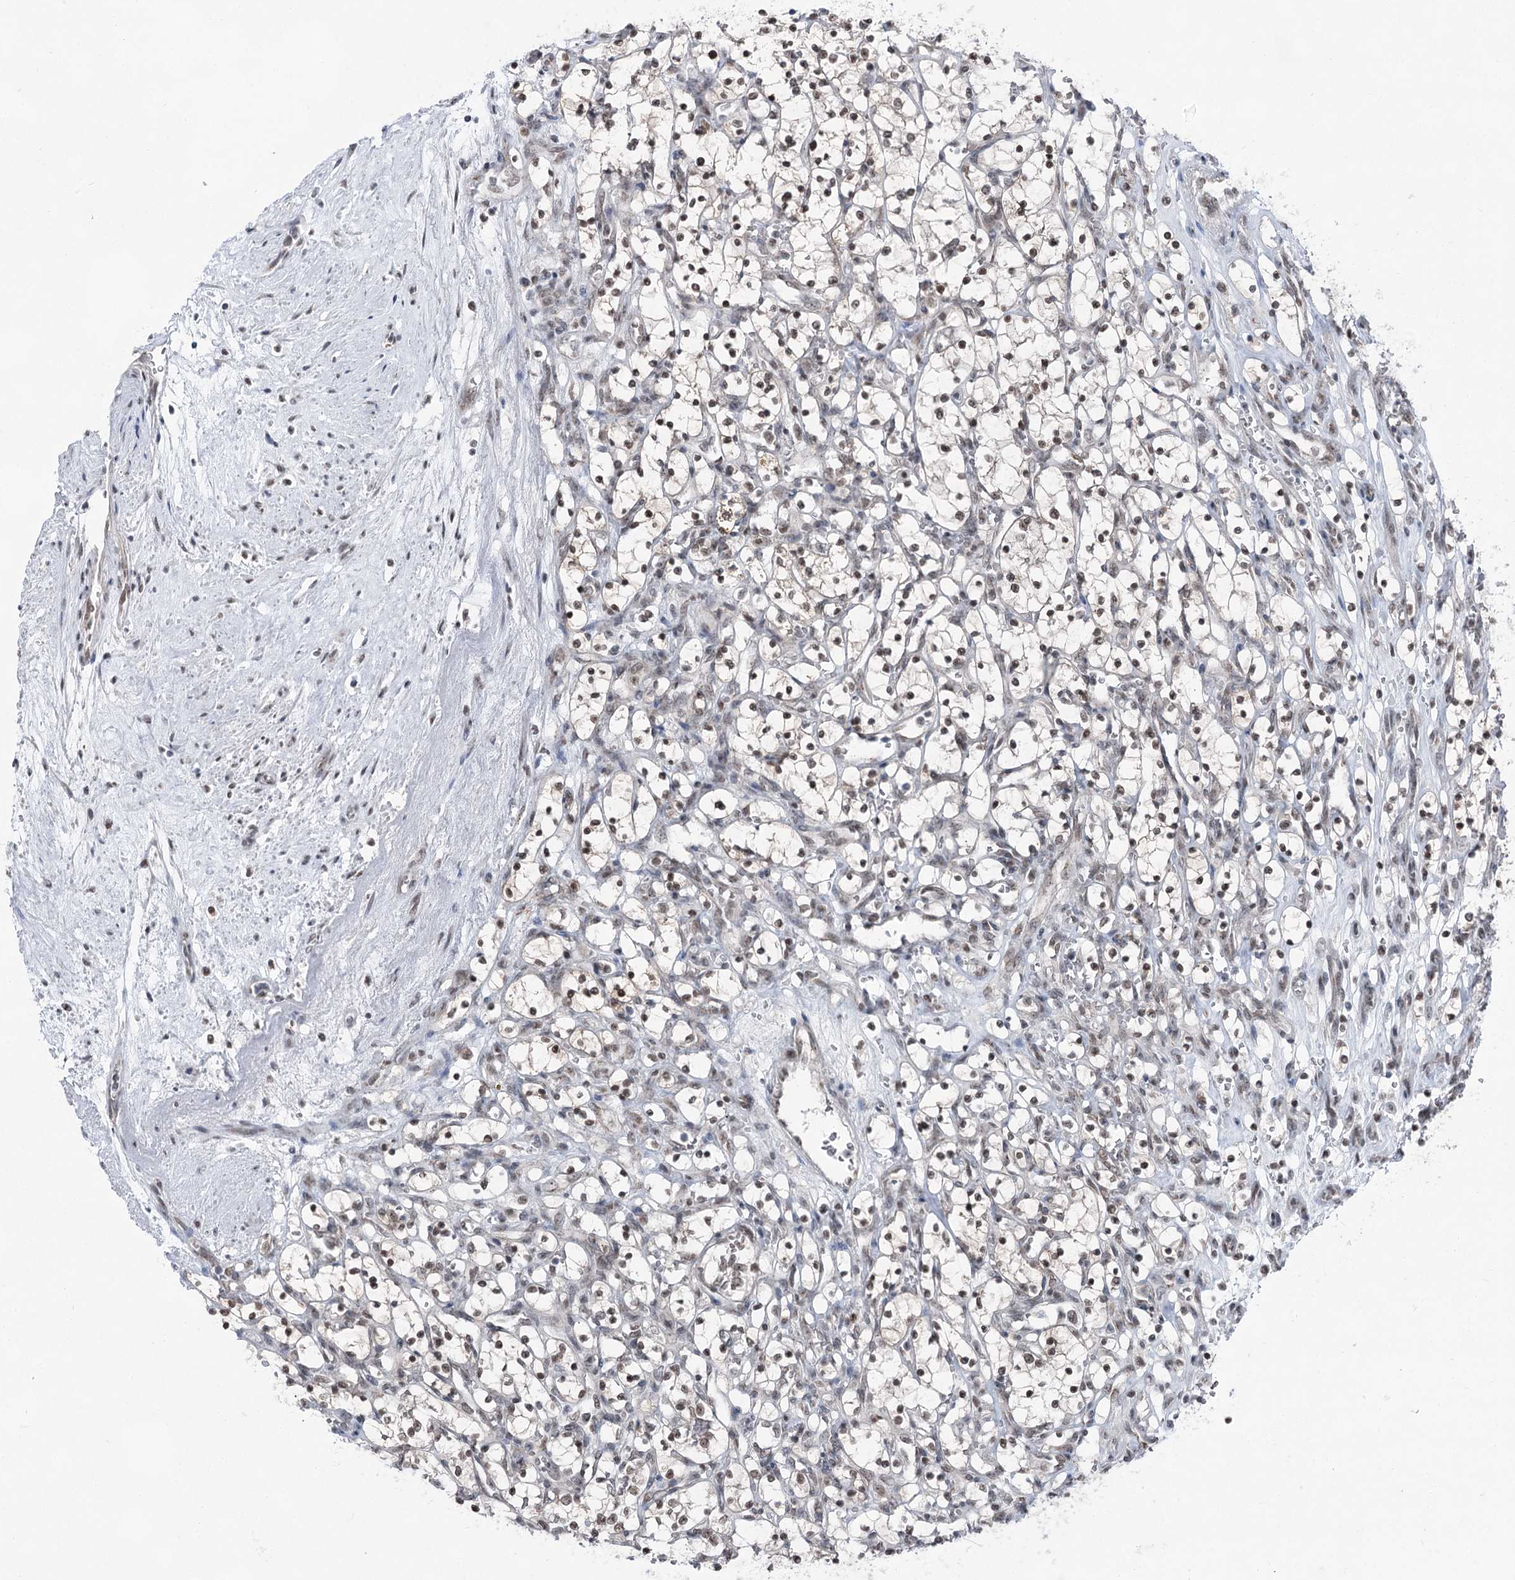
{"staining": {"intensity": "weak", "quantity": "<25%", "location": "nuclear"}, "tissue": "renal cancer", "cell_type": "Tumor cells", "image_type": "cancer", "snomed": [{"axis": "morphology", "description": "Adenocarcinoma, NOS"}, {"axis": "topography", "description": "Kidney"}], "caption": "The immunohistochemistry photomicrograph has no significant staining in tumor cells of renal cancer (adenocarcinoma) tissue. Brightfield microscopy of IHC stained with DAB (3,3'-diaminobenzidine) (brown) and hematoxylin (blue), captured at high magnification.", "gene": "ZCCHC8", "patient": {"sex": "female", "age": 69}}